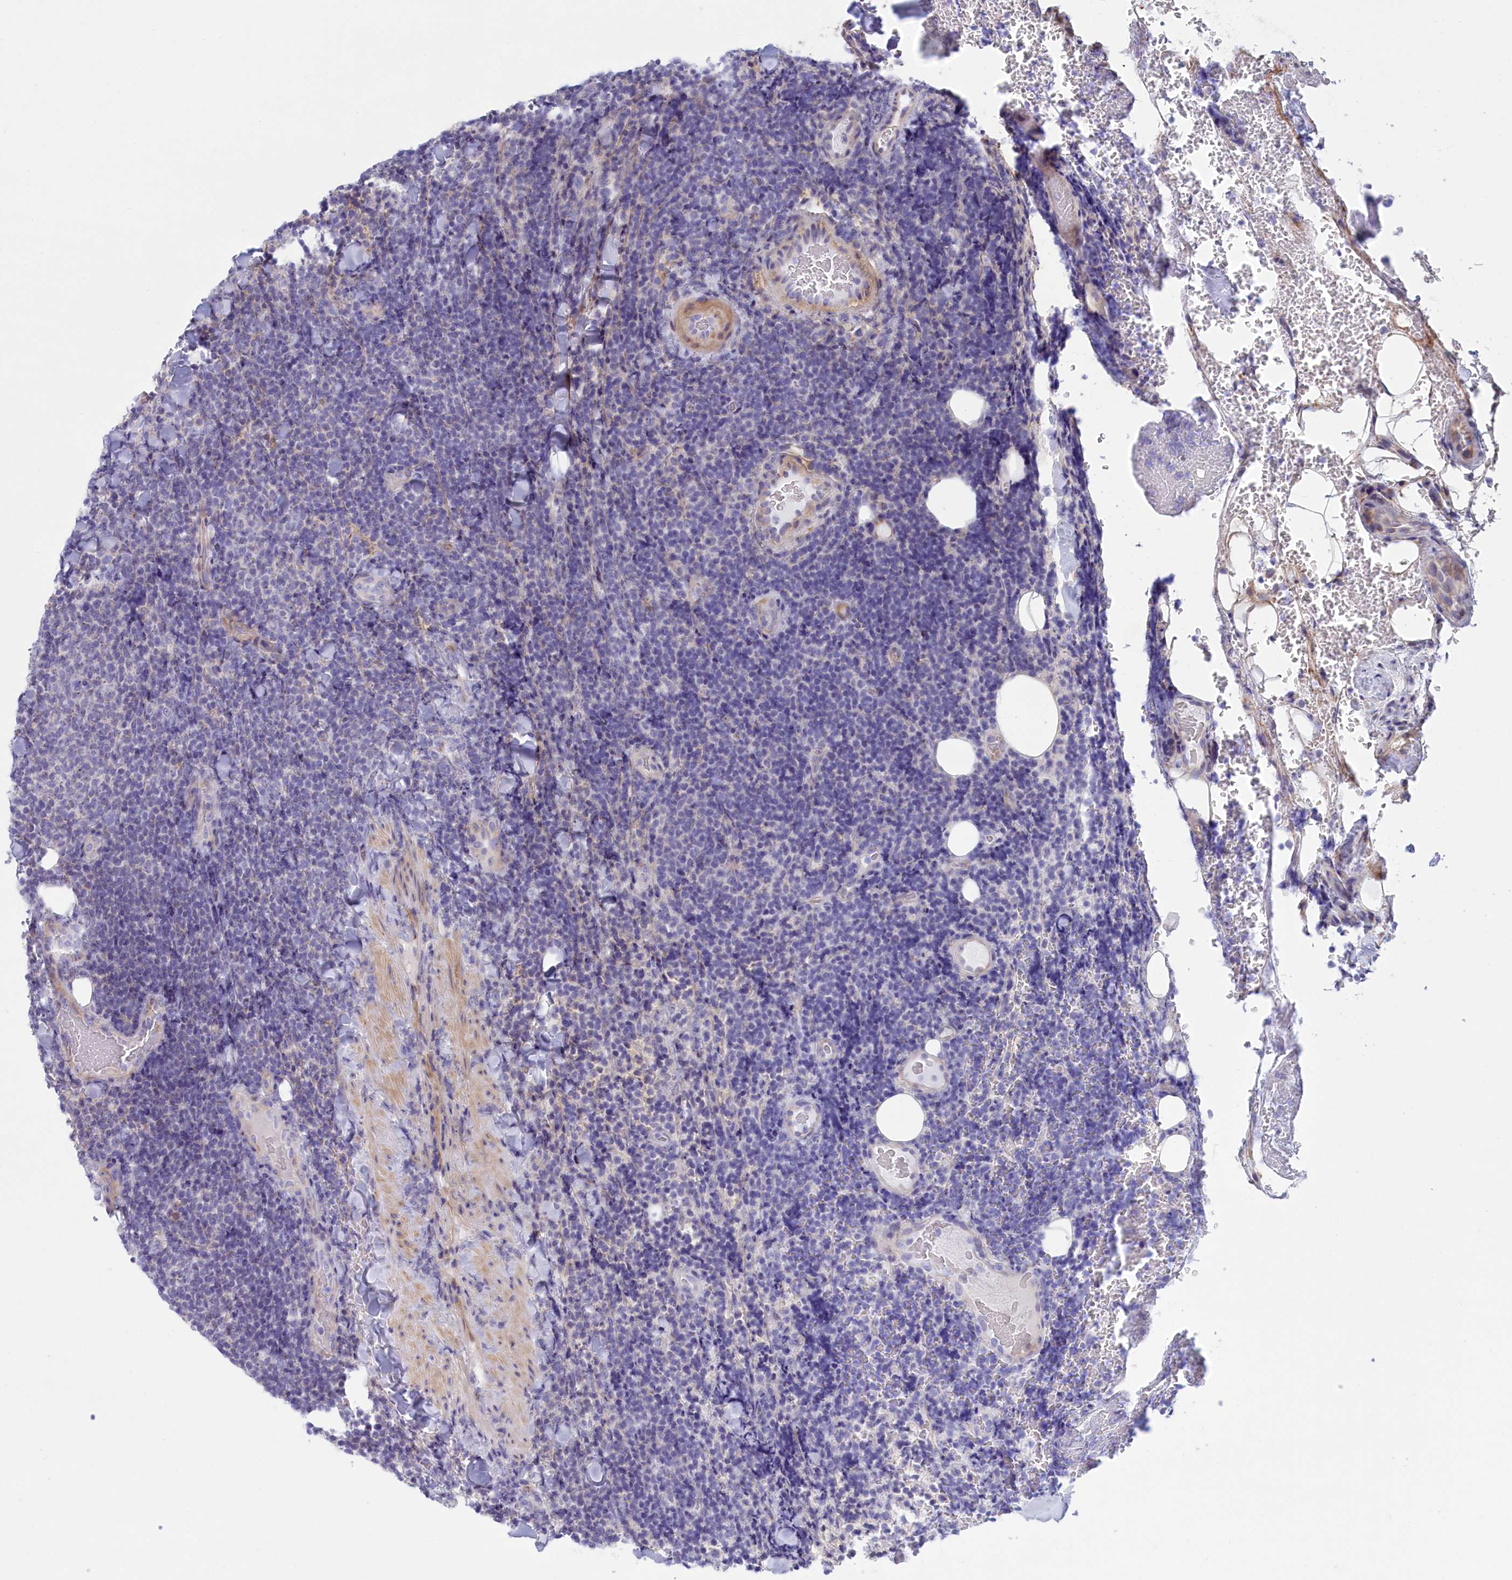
{"staining": {"intensity": "negative", "quantity": "none", "location": "none"}, "tissue": "lymphoma", "cell_type": "Tumor cells", "image_type": "cancer", "snomed": [{"axis": "morphology", "description": "Malignant lymphoma, non-Hodgkin's type, Low grade"}, {"axis": "topography", "description": "Lymph node"}], "caption": "Lymphoma was stained to show a protein in brown. There is no significant positivity in tumor cells.", "gene": "MPV17L2", "patient": {"sex": "male", "age": 66}}